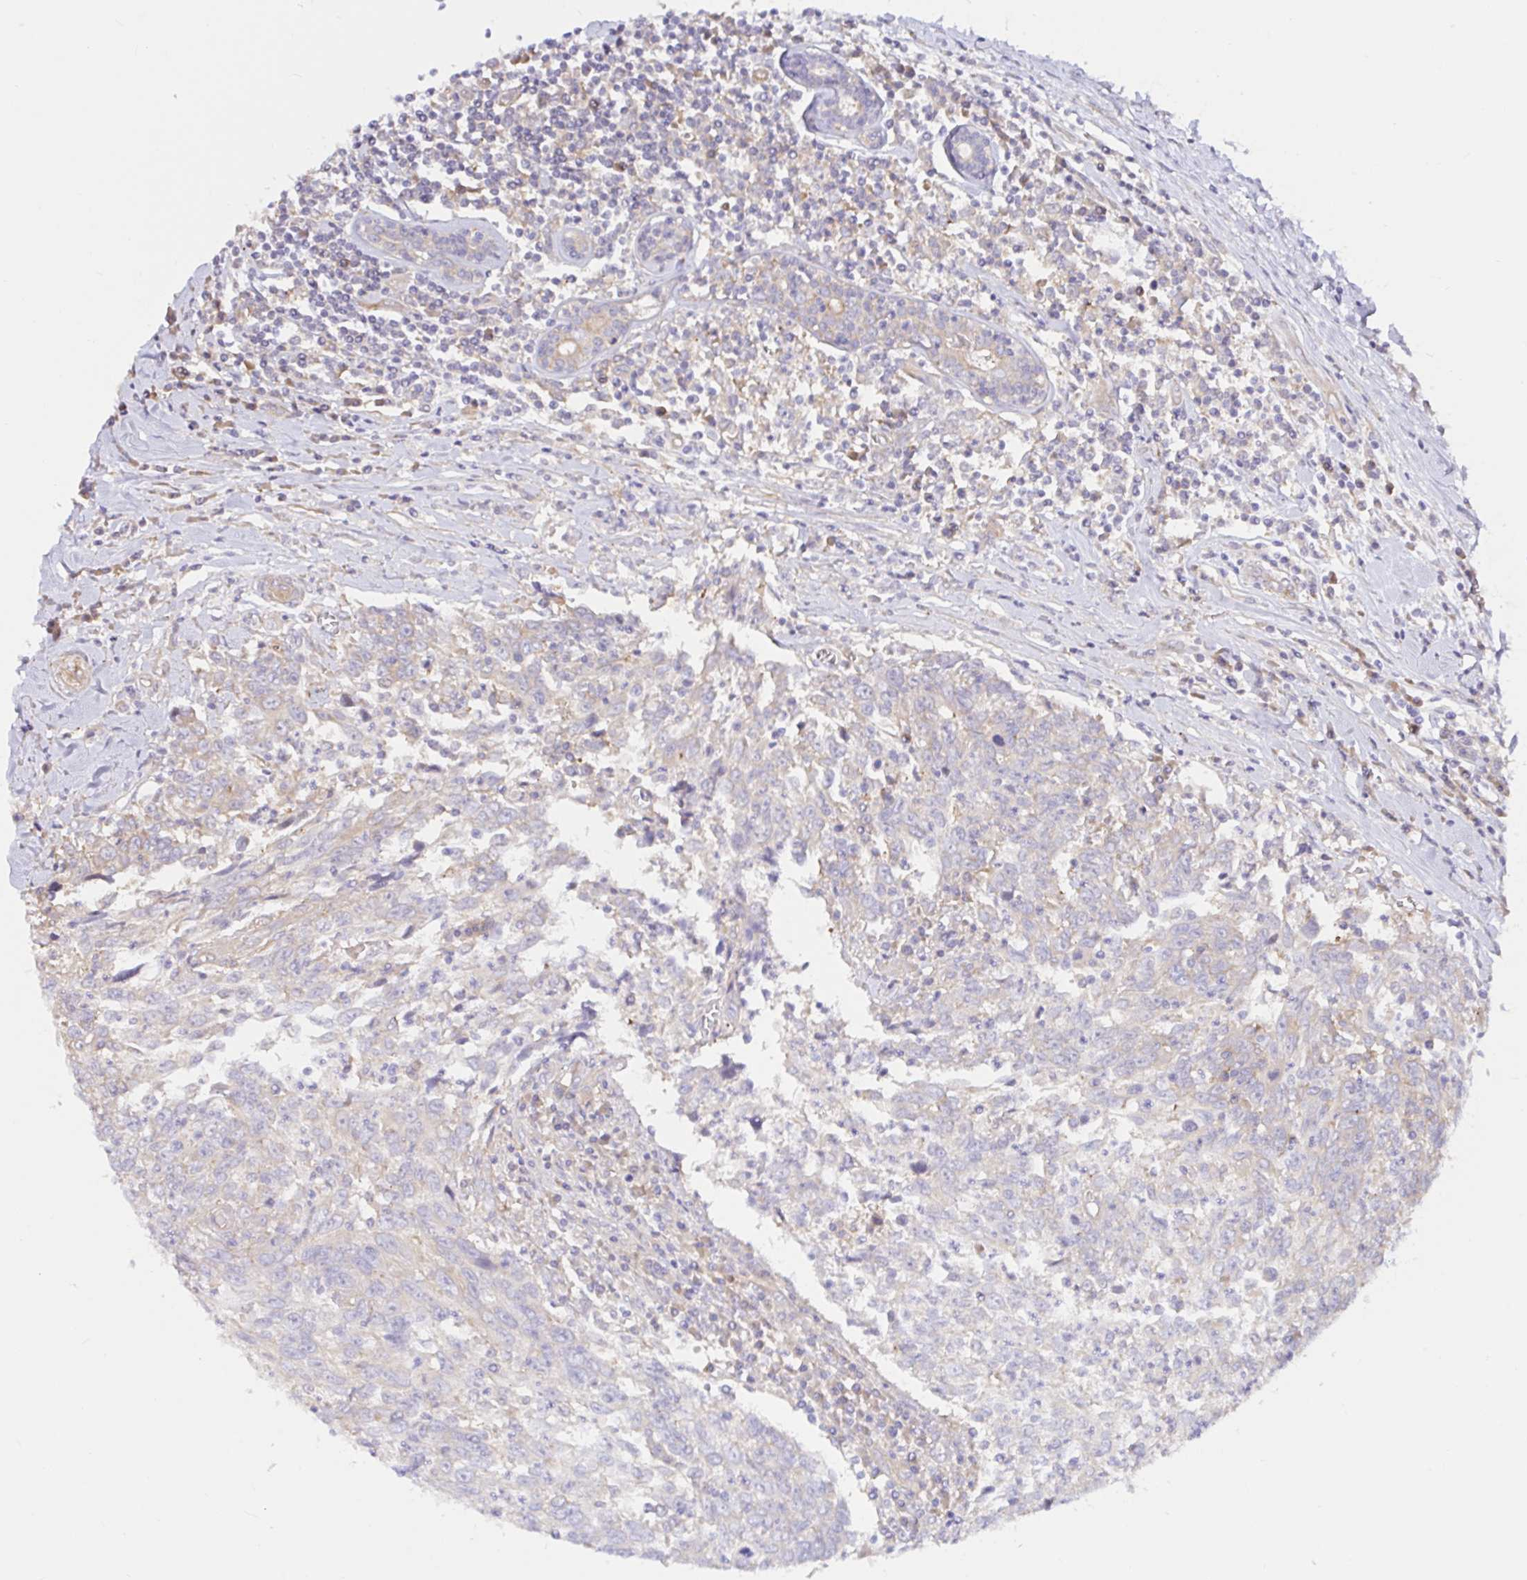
{"staining": {"intensity": "weak", "quantity": "25%-75%", "location": "cytoplasmic/membranous"}, "tissue": "breast cancer", "cell_type": "Tumor cells", "image_type": "cancer", "snomed": [{"axis": "morphology", "description": "Duct carcinoma"}, {"axis": "topography", "description": "Breast"}], "caption": "Brown immunohistochemical staining in infiltrating ductal carcinoma (breast) shows weak cytoplasmic/membranous staining in approximately 25%-75% of tumor cells. (DAB IHC, brown staining for protein, blue staining for nuclei).", "gene": "RSRP1", "patient": {"sex": "female", "age": 50}}